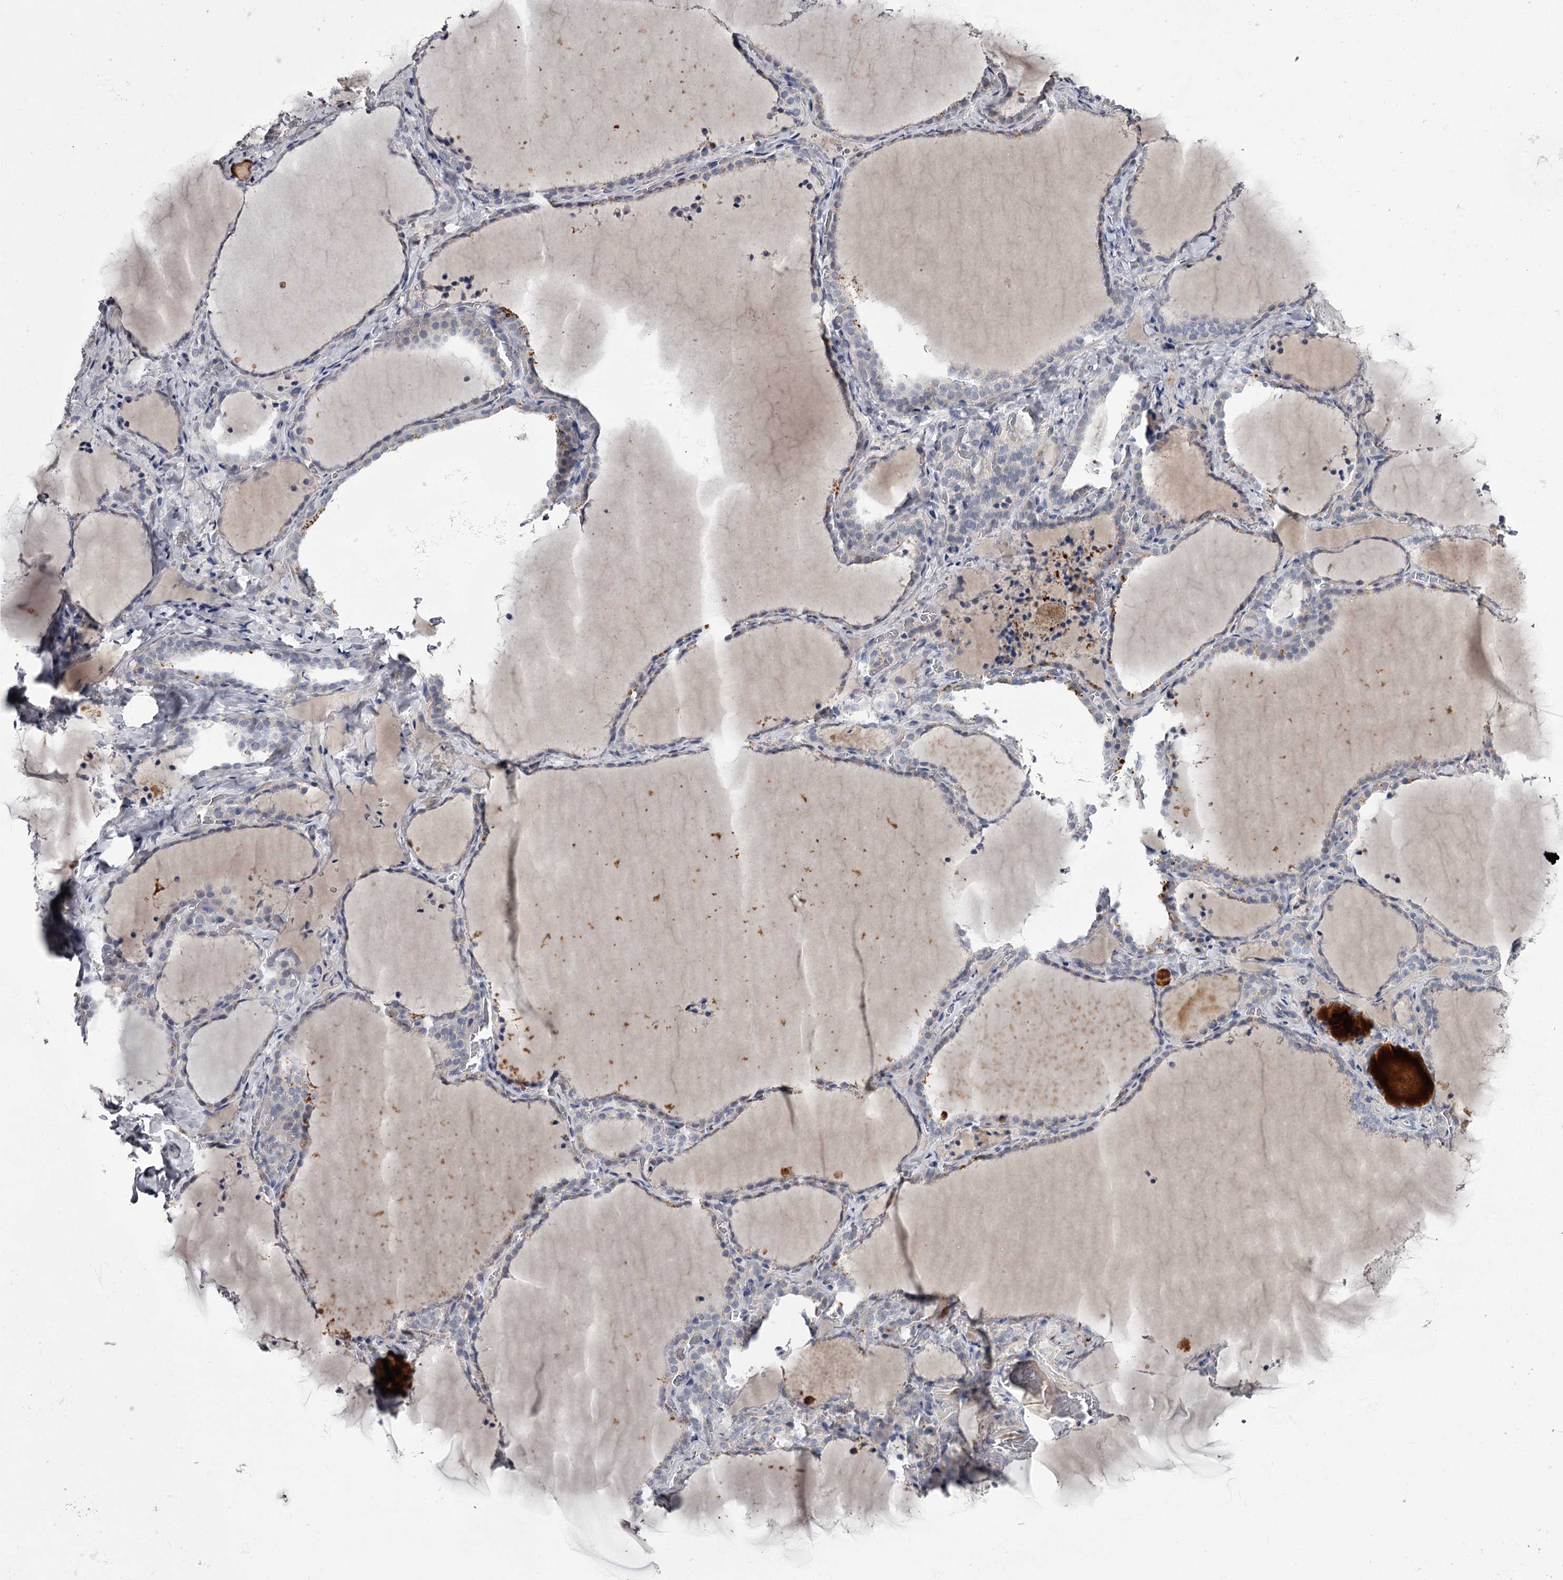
{"staining": {"intensity": "negative", "quantity": "none", "location": "none"}, "tissue": "thyroid gland", "cell_type": "Glandular cells", "image_type": "normal", "snomed": [{"axis": "morphology", "description": "Normal tissue, NOS"}, {"axis": "topography", "description": "Thyroid gland"}], "caption": "This is a micrograph of immunohistochemistry (IHC) staining of unremarkable thyroid gland, which shows no positivity in glandular cells. (DAB immunohistochemistry (IHC) visualized using brightfield microscopy, high magnification).", "gene": "FDXACB1", "patient": {"sex": "female", "age": 22}}